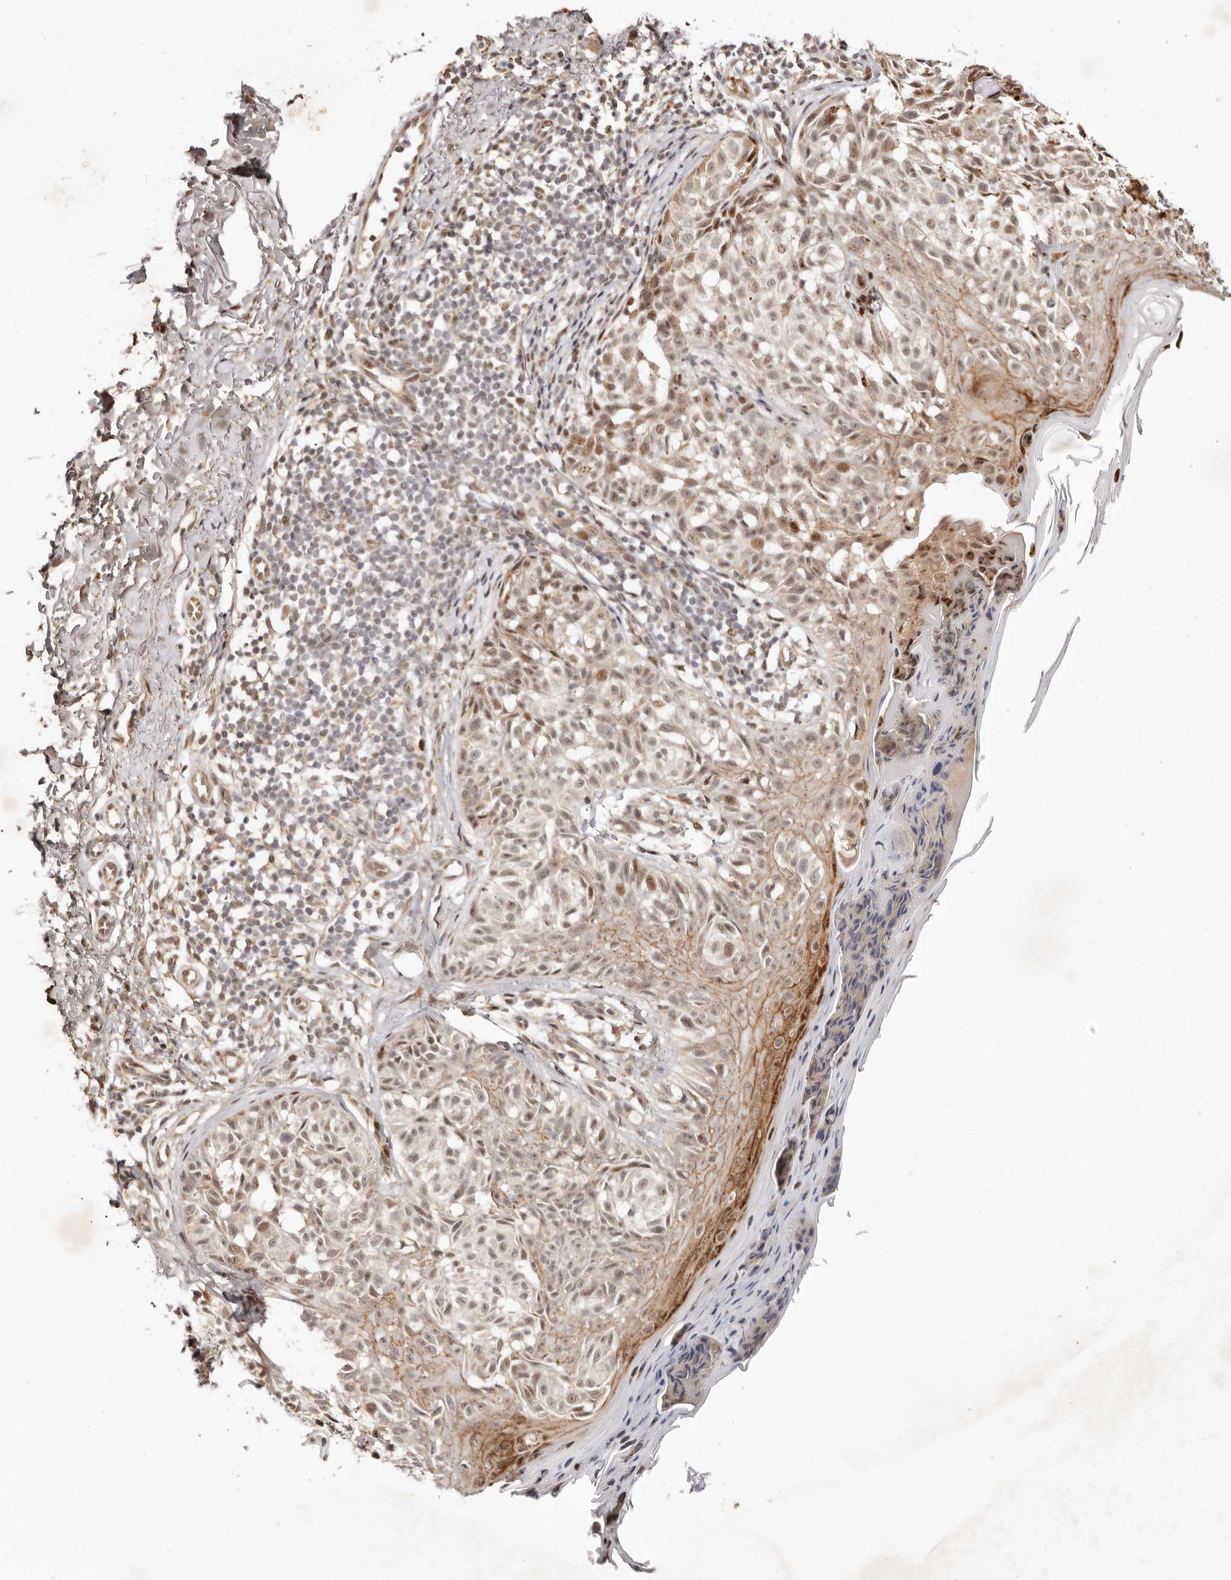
{"staining": {"intensity": "moderate", "quantity": ">75%", "location": "nuclear"}, "tissue": "melanoma", "cell_type": "Tumor cells", "image_type": "cancer", "snomed": [{"axis": "morphology", "description": "Malignant melanoma, NOS"}, {"axis": "topography", "description": "Skin"}], "caption": "Immunohistochemistry (IHC) (DAB) staining of melanoma exhibits moderate nuclear protein positivity in about >75% of tumor cells.", "gene": "WRN", "patient": {"sex": "female", "age": 50}}